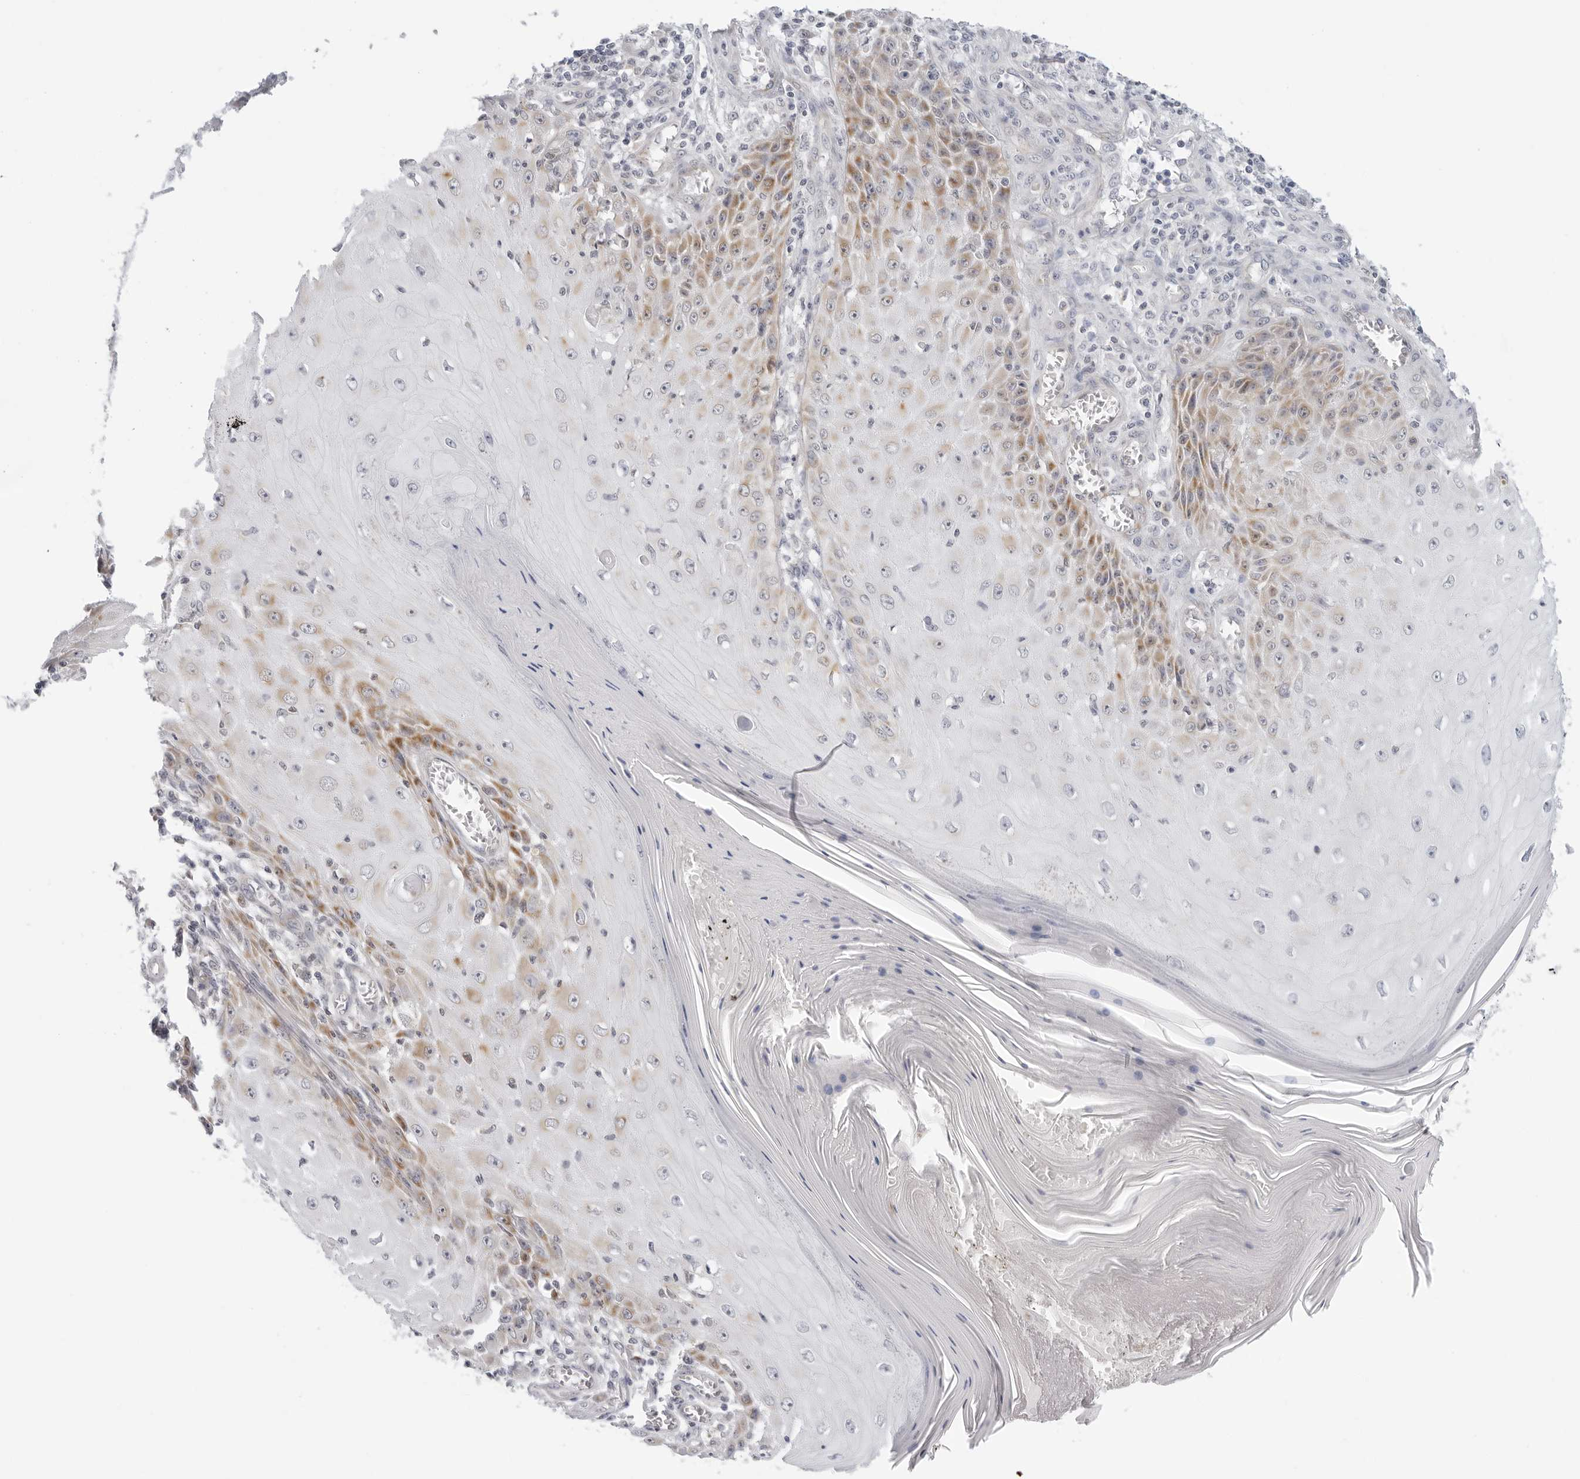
{"staining": {"intensity": "moderate", "quantity": "25%-75%", "location": "cytoplasmic/membranous"}, "tissue": "skin cancer", "cell_type": "Tumor cells", "image_type": "cancer", "snomed": [{"axis": "morphology", "description": "Squamous cell carcinoma, NOS"}, {"axis": "topography", "description": "Skin"}], "caption": "Tumor cells reveal medium levels of moderate cytoplasmic/membranous positivity in about 25%-75% of cells in human skin cancer.", "gene": "CIART", "patient": {"sex": "female", "age": 73}}